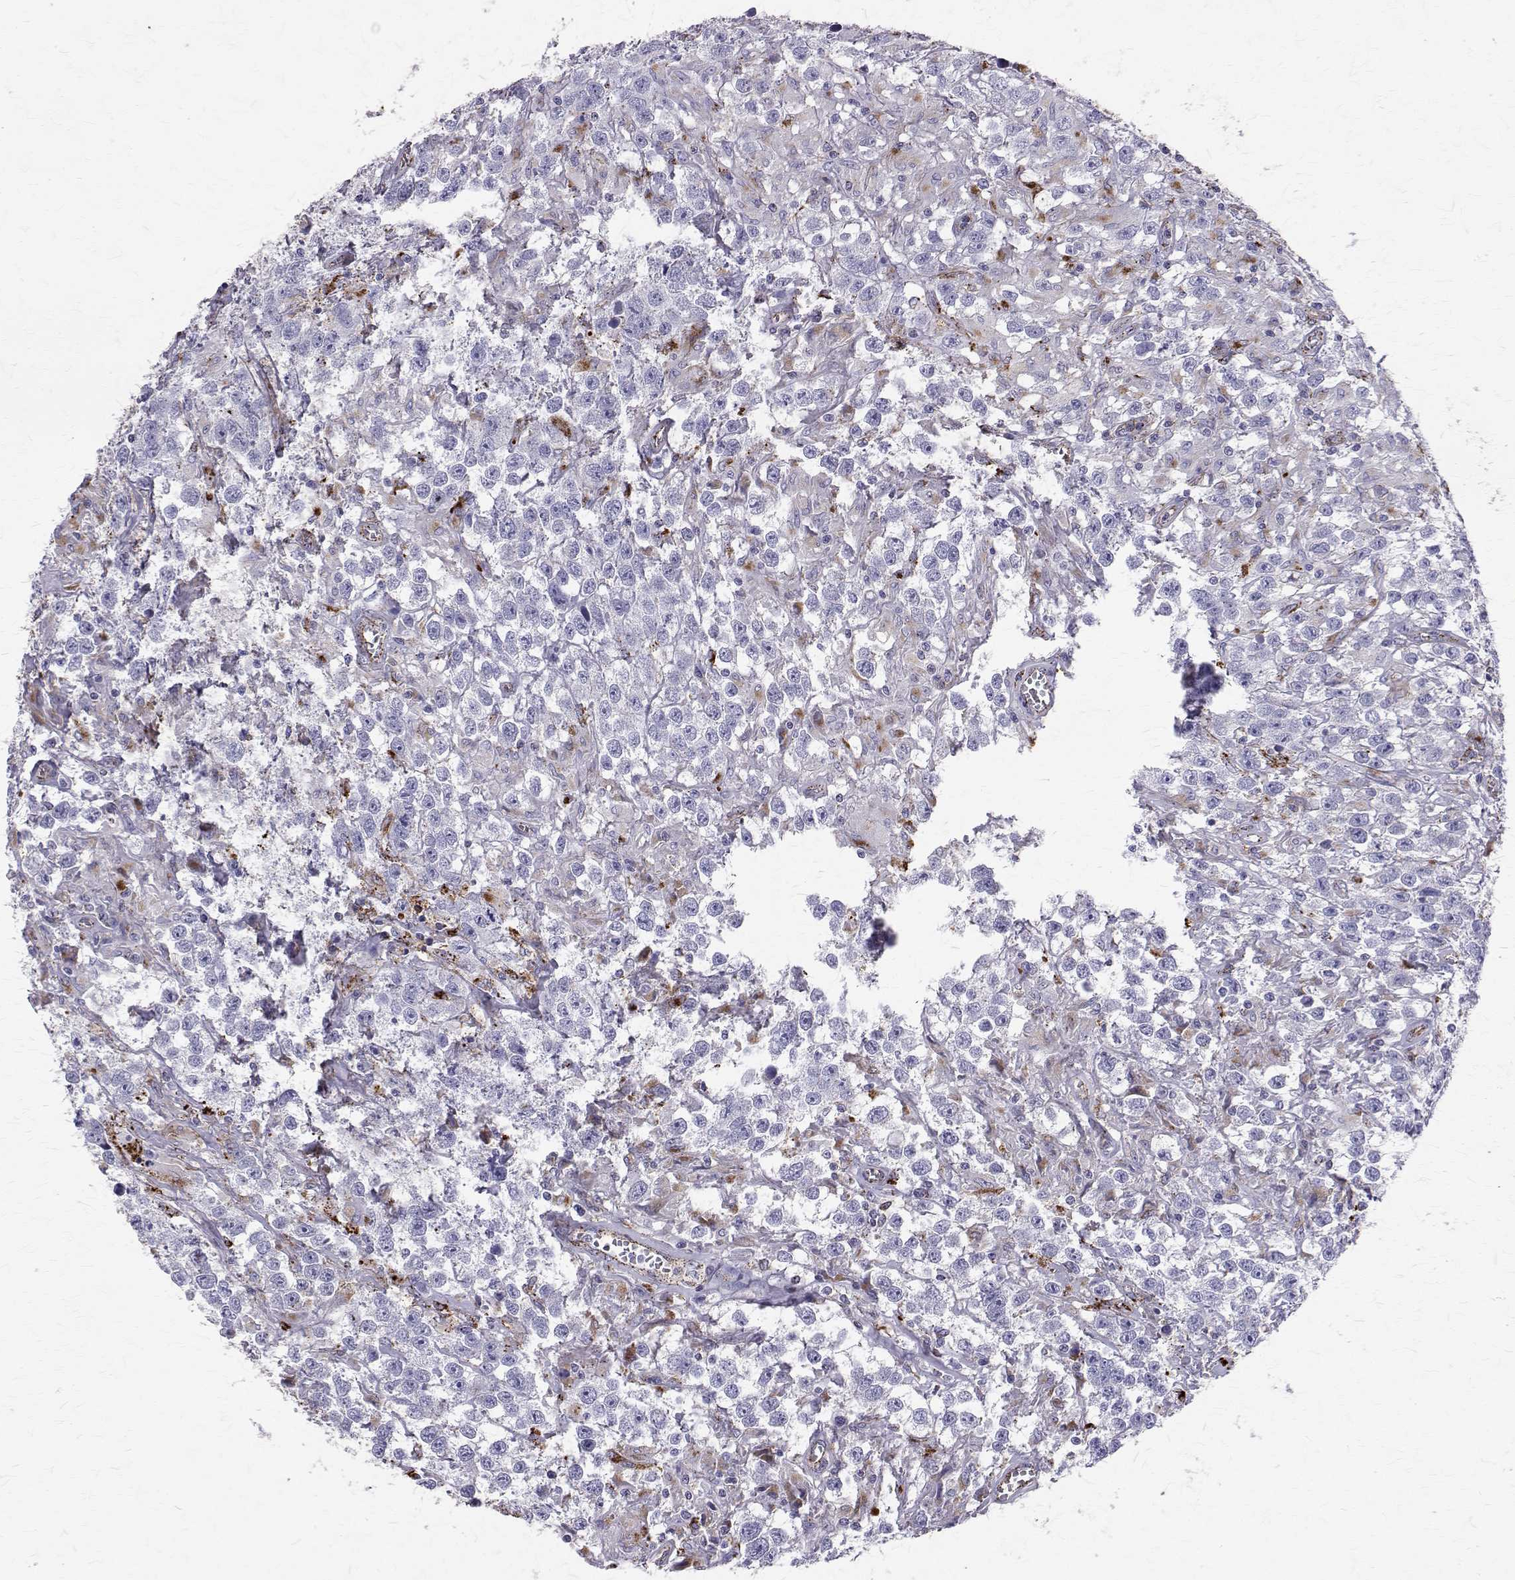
{"staining": {"intensity": "negative", "quantity": "none", "location": "none"}, "tissue": "testis cancer", "cell_type": "Tumor cells", "image_type": "cancer", "snomed": [{"axis": "morphology", "description": "Seminoma, NOS"}, {"axis": "topography", "description": "Testis"}], "caption": "Micrograph shows no protein staining in tumor cells of testis seminoma tissue.", "gene": "TPP1", "patient": {"sex": "male", "age": 43}}